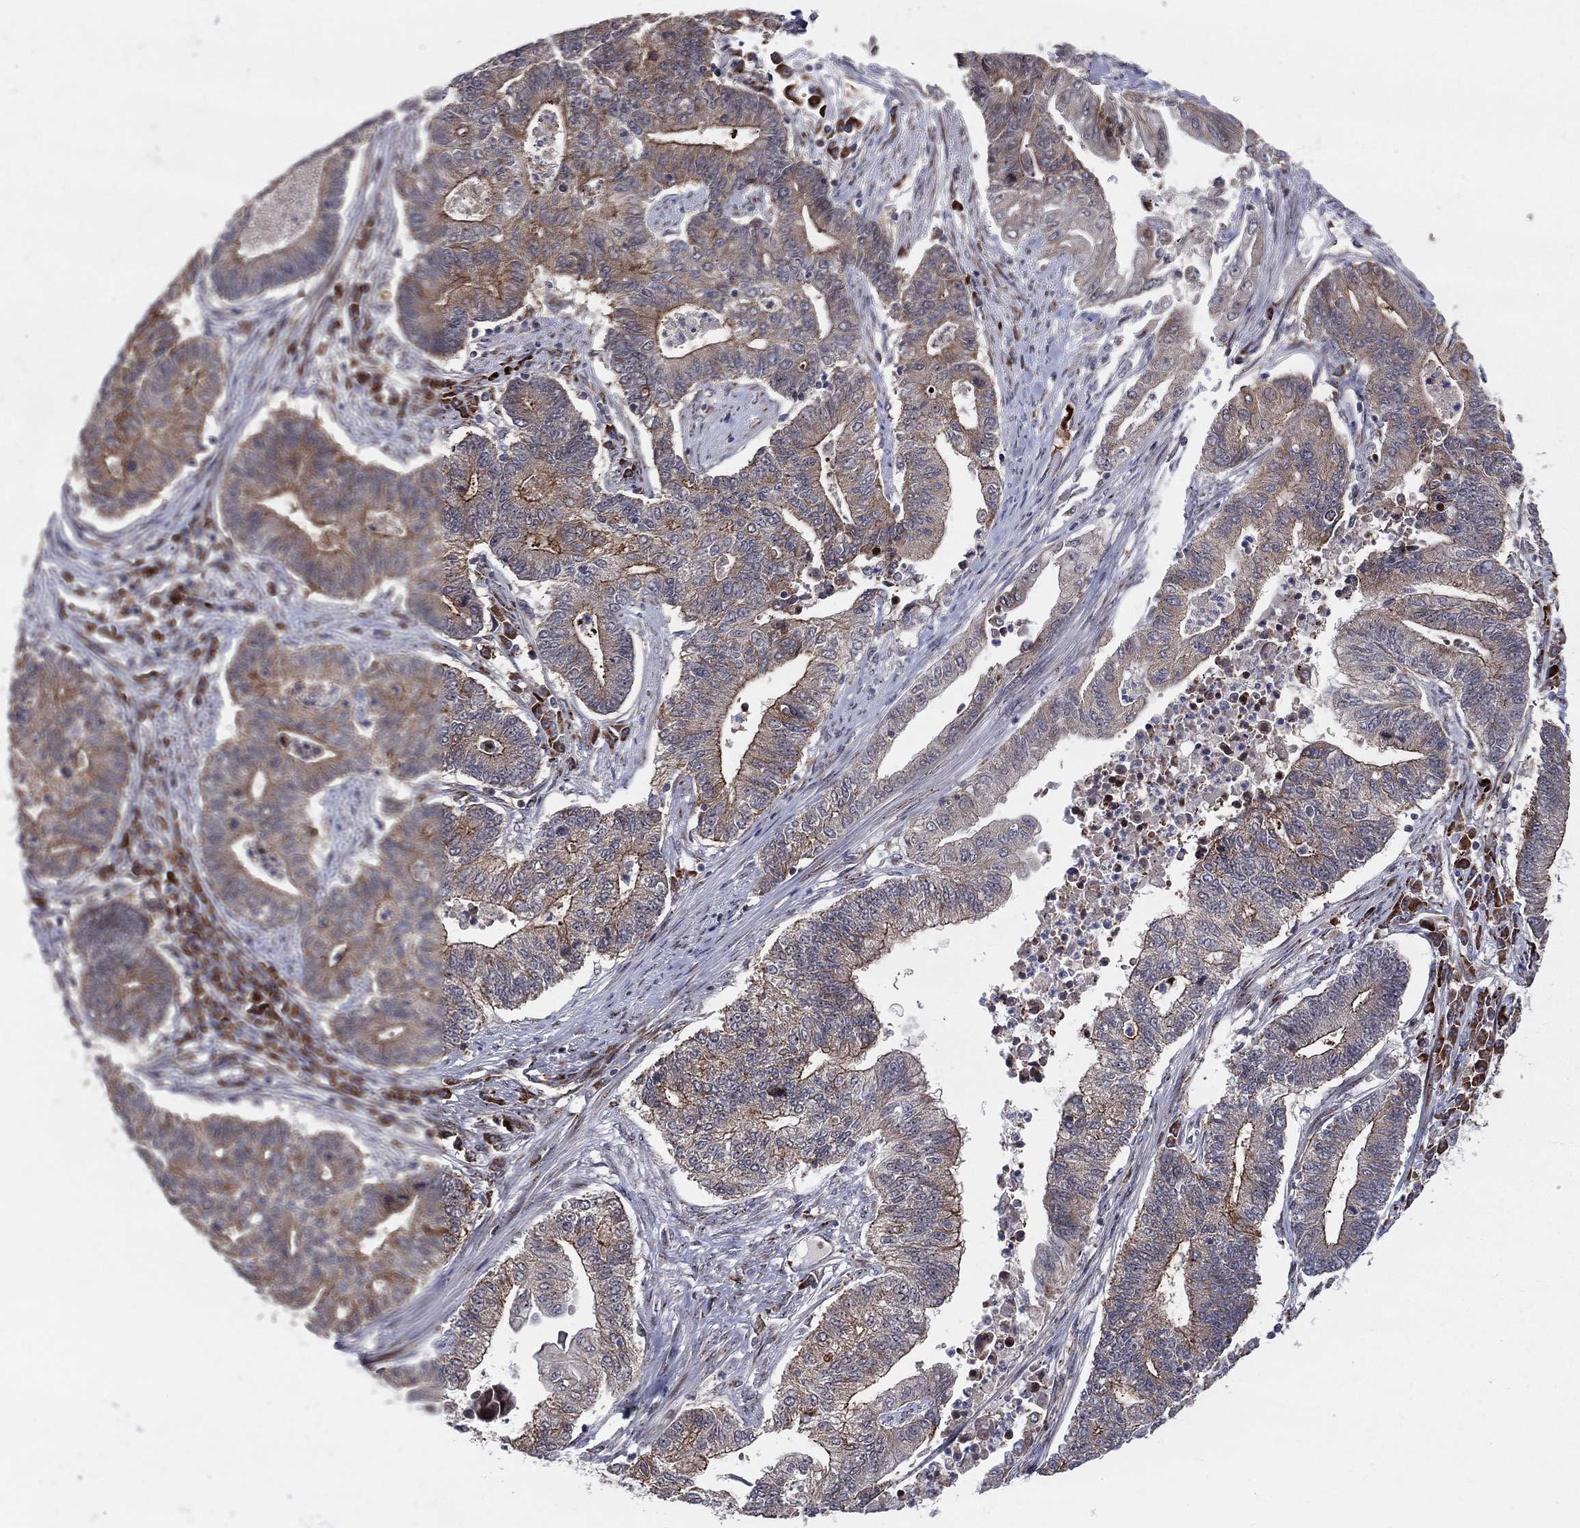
{"staining": {"intensity": "strong", "quantity": "25%-75%", "location": "cytoplasmic/membranous"}, "tissue": "endometrial cancer", "cell_type": "Tumor cells", "image_type": "cancer", "snomed": [{"axis": "morphology", "description": "Adenocarcinoma, NOS"}, {"axis": "topography", "description": "Uterus"}, {"axis": "topography", "description": "Endometrium"}], "caption": "Human endometrial cancer (adenocarcinoma) stained for a protein (brown) demonstrates strong cytoplasmic/membranous positive positivity in approximately 25%-75% of tumor cells.", "gene": "VHL", "patient": {"sex": "female", "age": 54}}